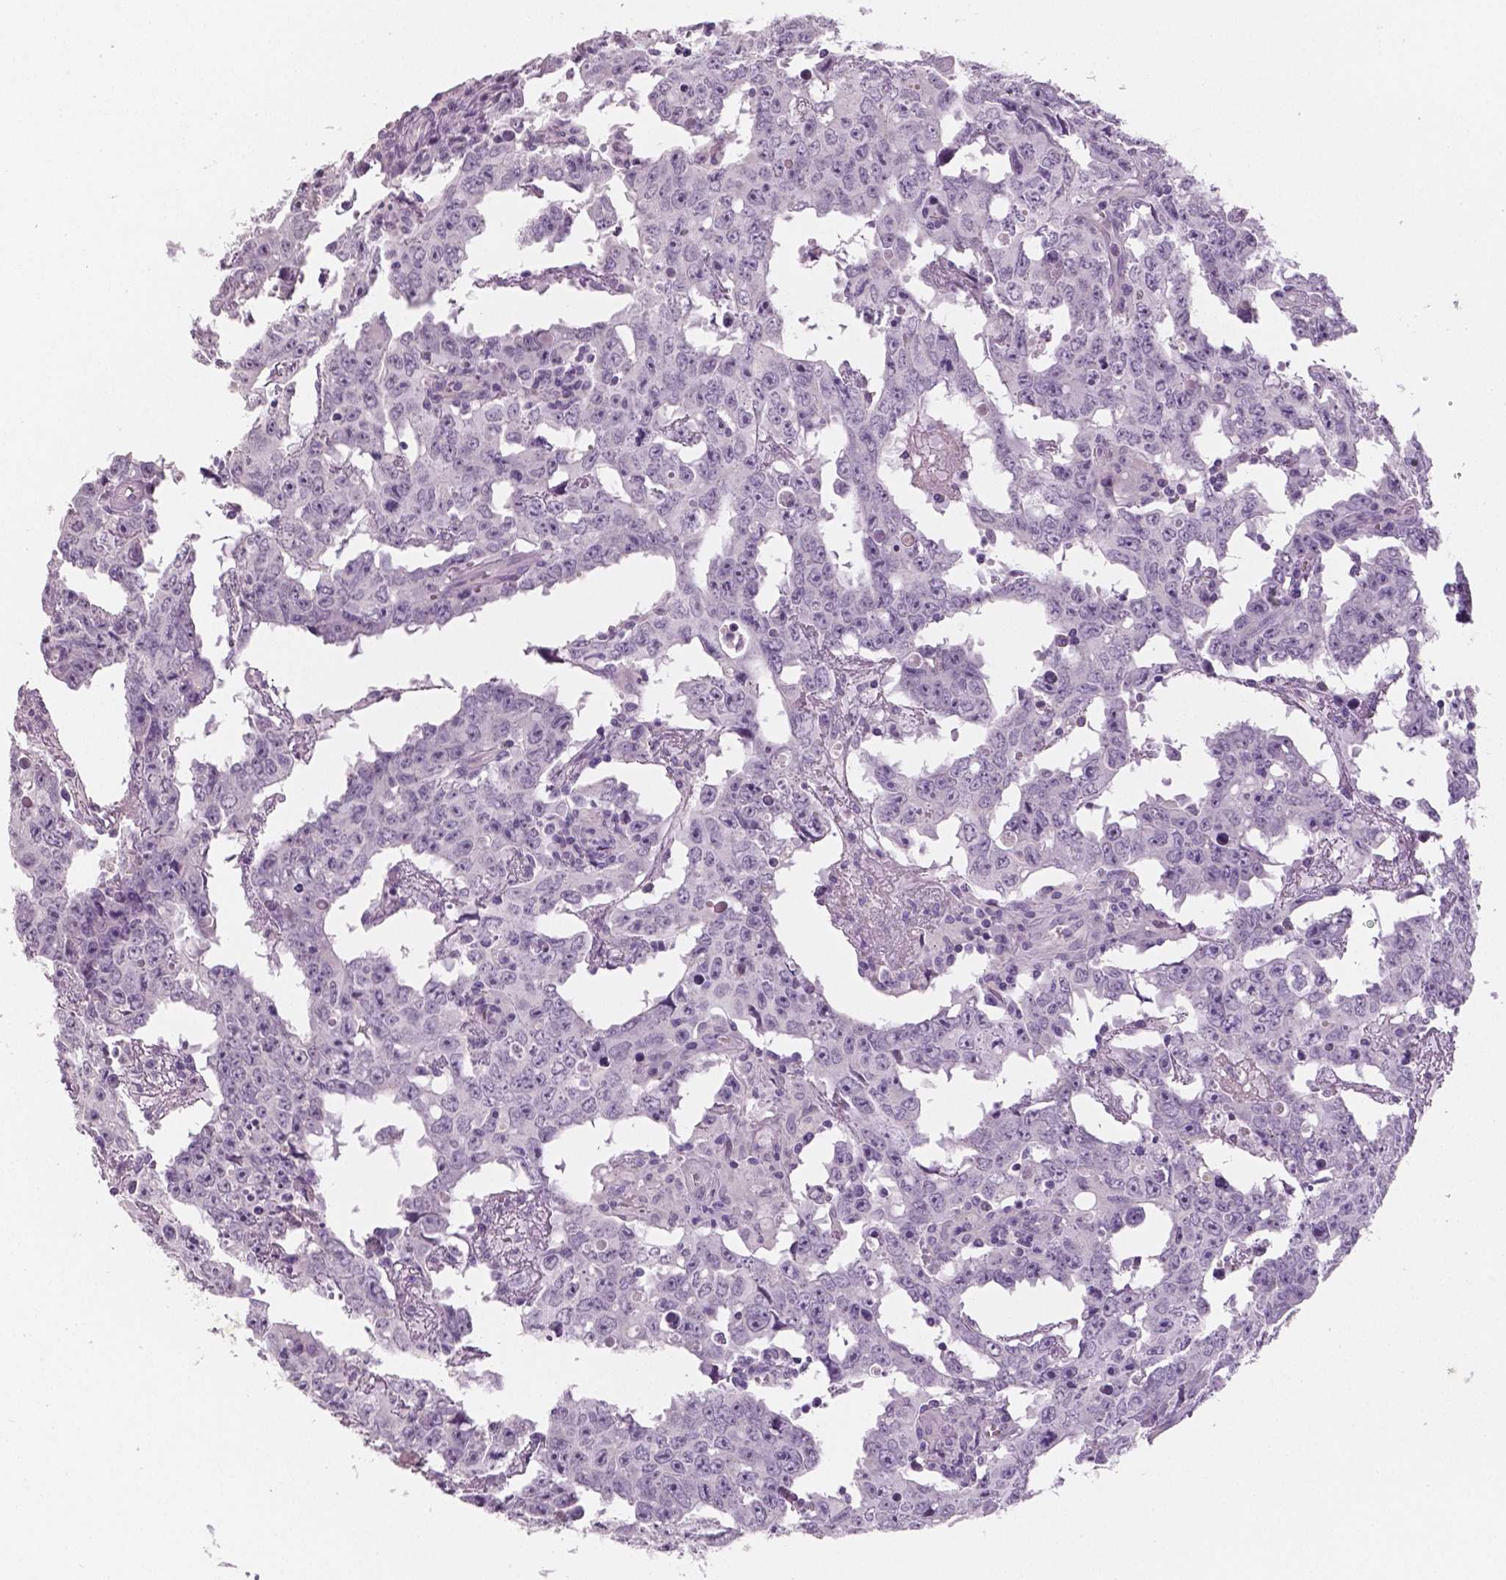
{"staining": {"intensity": "negative", "quantity": "none", "location": "none"}, "tissue": "testis cancer", "cell_type": "Tumor cells", "image_type": "cancer", "snomed": [{"axis": "morphology", "description": "Carcinoma, Embryonal, NOS"}, {"axis": "topography", "description": "Testis"}], "caption": "Micrograph shows no protein expression in tumor cells of testis cancer tissue.", "gene": "TSPAN7", "patient": {"sex": "male", "age": 22}}